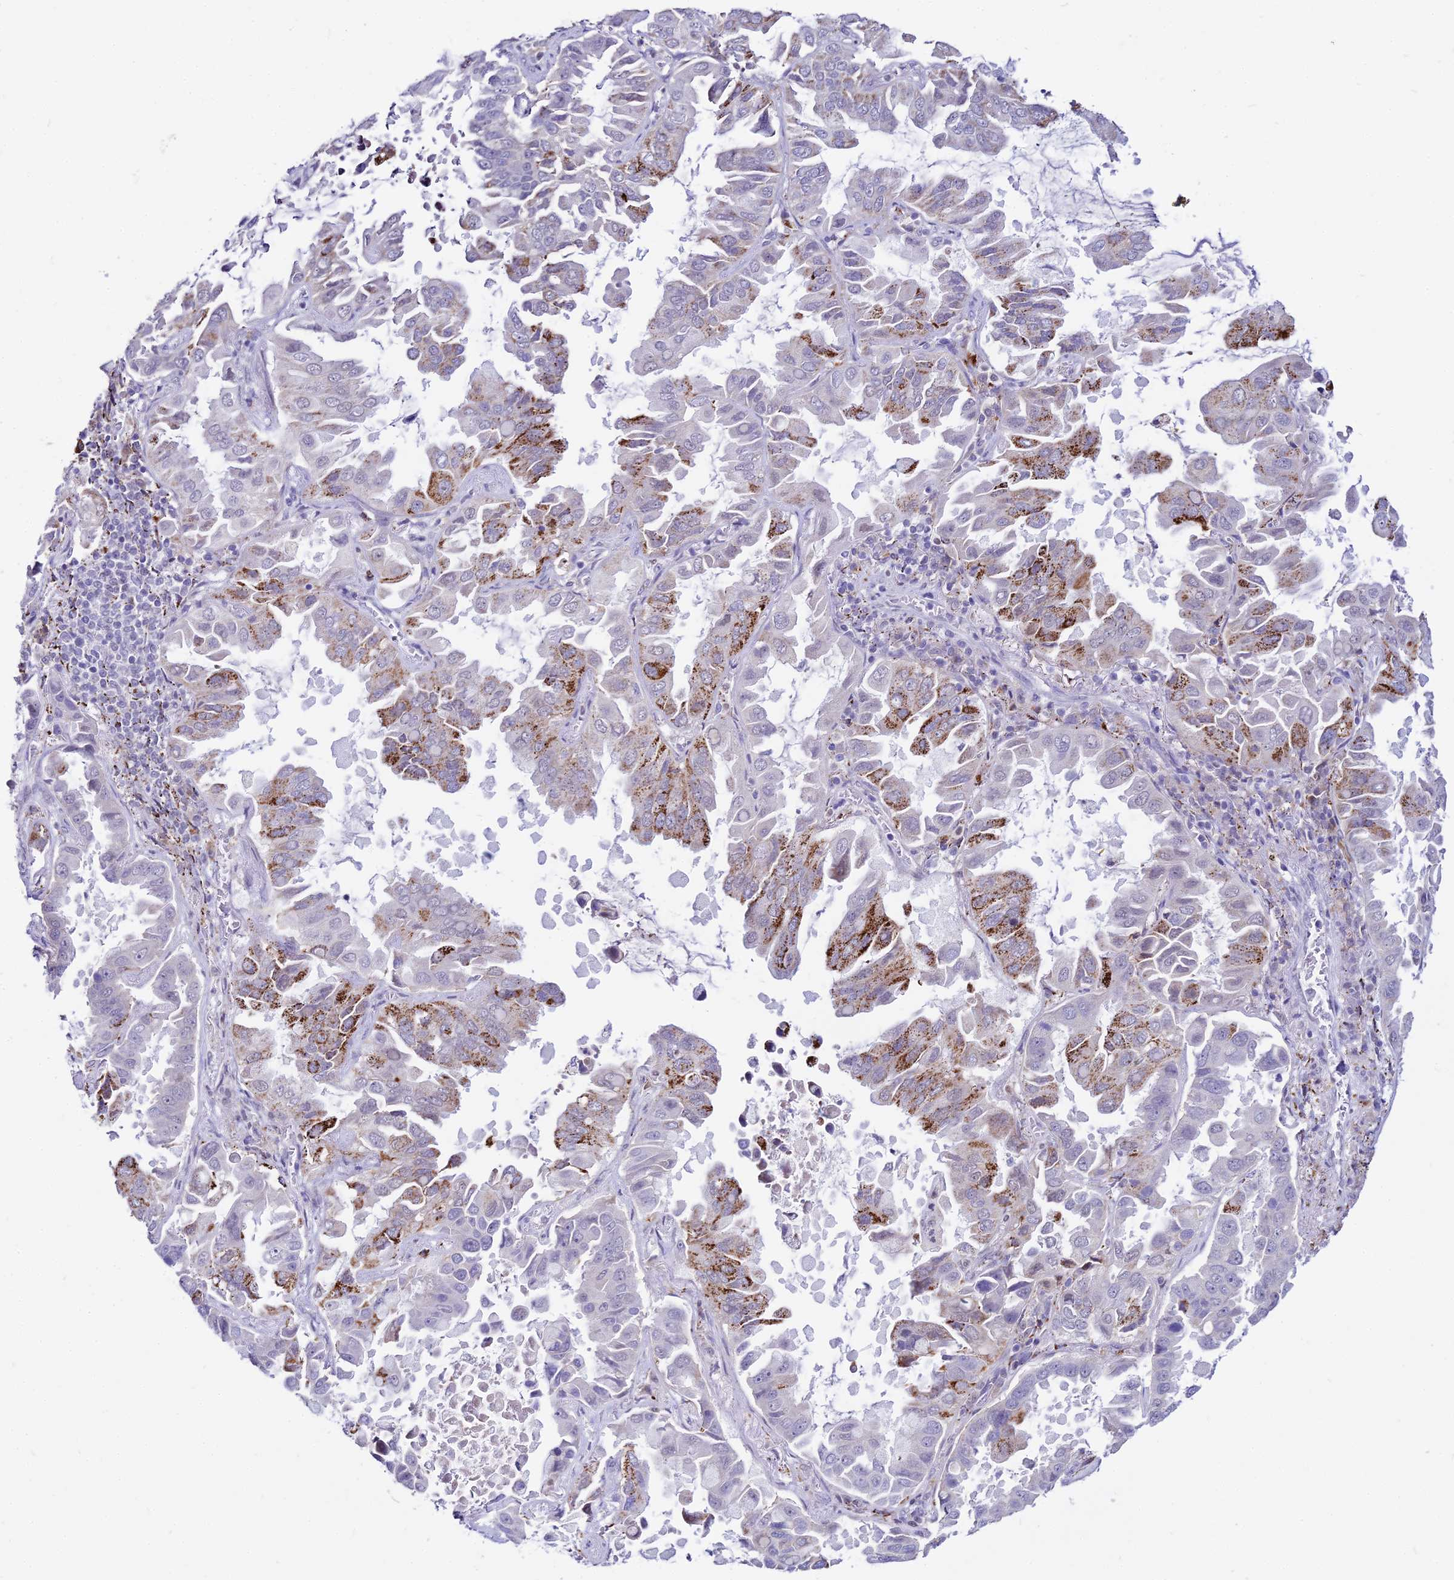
{"staining": {"intensity": "strong", "quantity": "<25%", "location": "cytoplasmic/membranous"}, "tissue": "lung cancer", "cell_type": "Tumor cells", "image_type": "cancer", "snomed": [{"axis": "morphology", "description": "Adenocarcinoma, NOS"}, {"axis": "topography", "description": "Lung"}], "caption": "The micrograph displays a brown stain indicating the presence of a protein in the cytoplasmic/membranous of tumor cells in lung adenocarcinoma. (DAB IHC with brightfield microscopy, high magnification).", "gene": "C6orf163", "patient": {"sex": "male", "age": 64}}